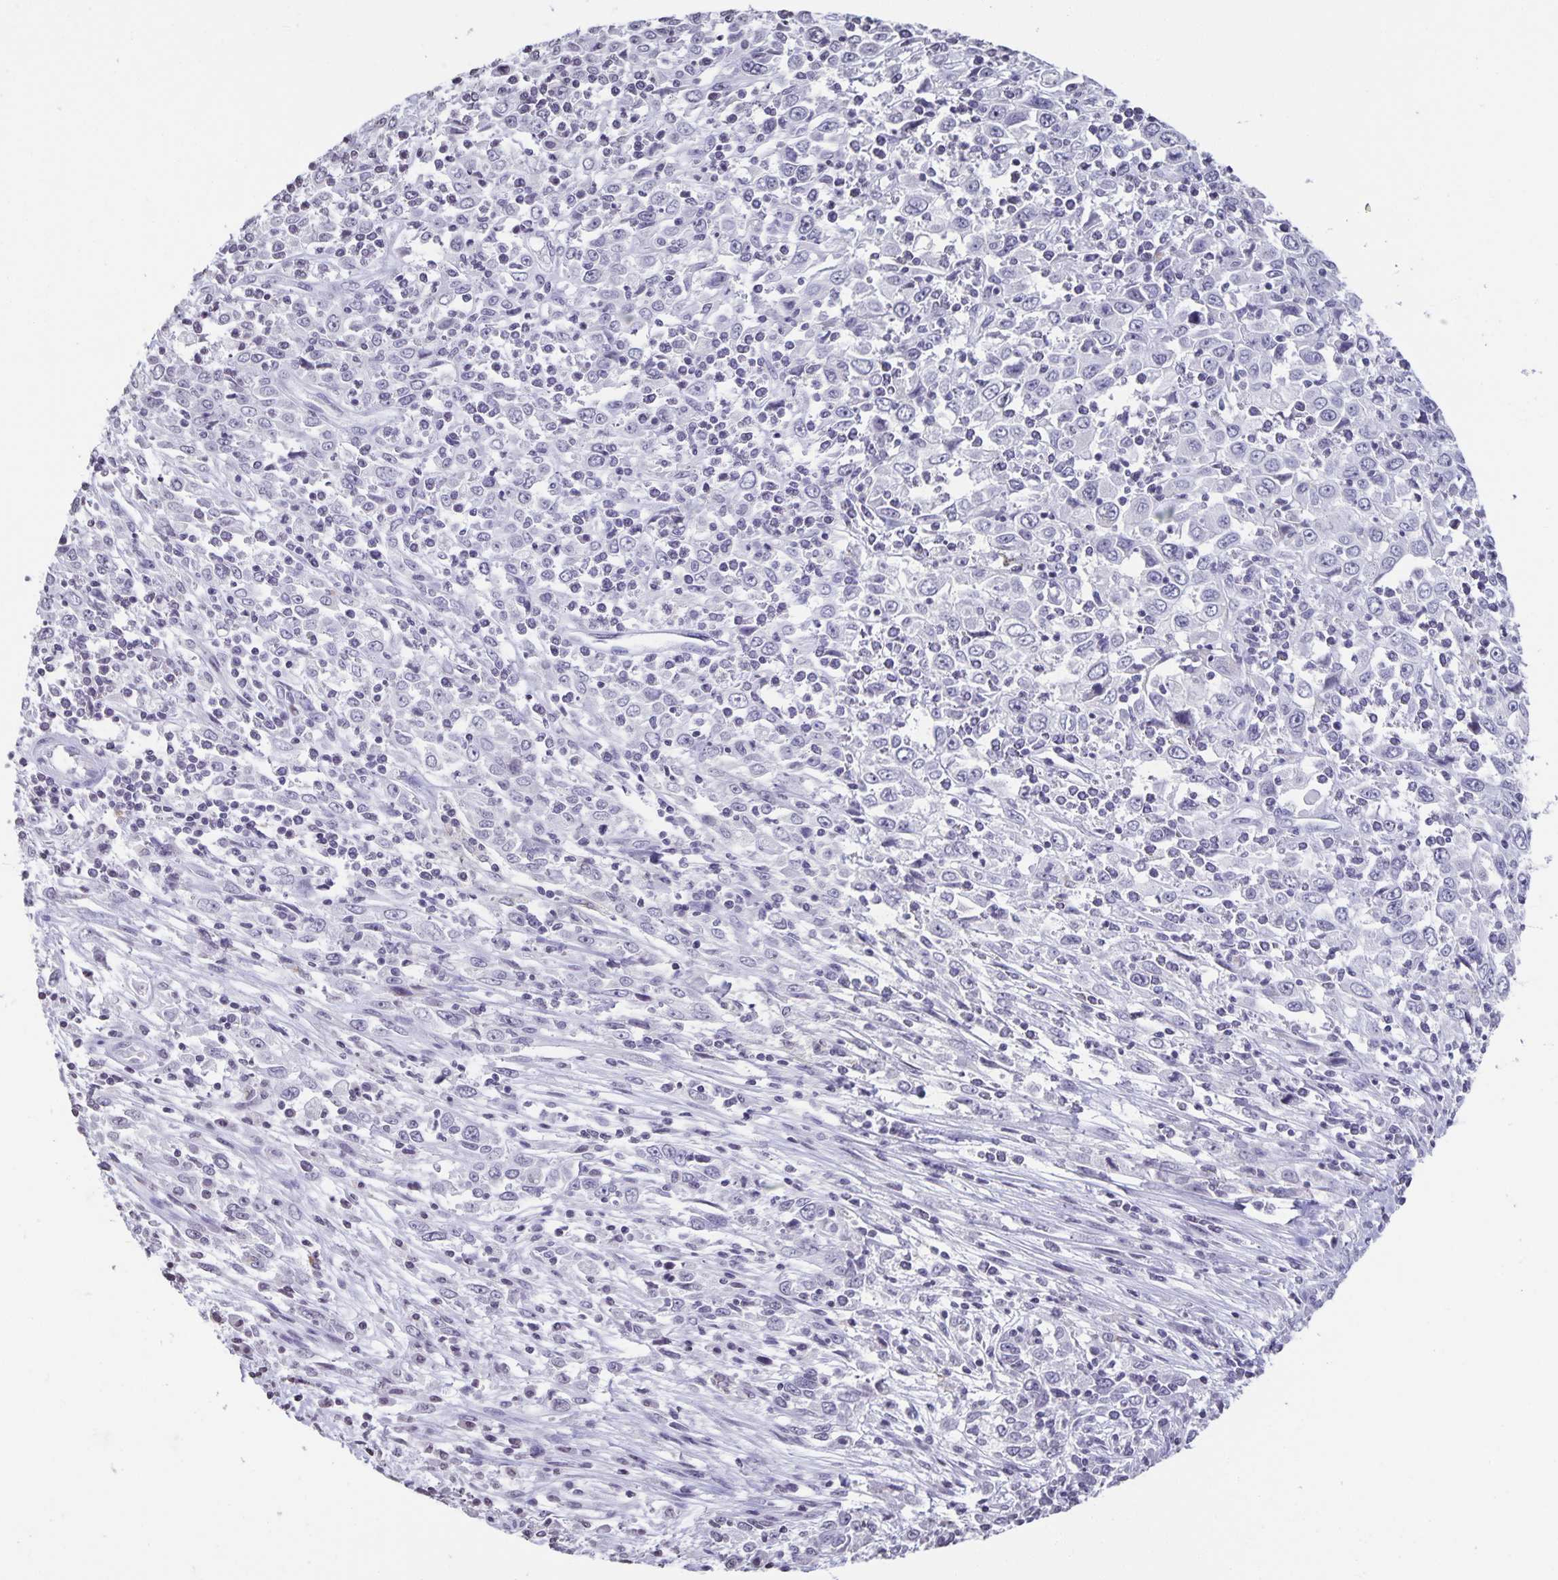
{"staining": {"intensity": "negative", "quantity": "none", "location": "none"}, "tissue": "cervical cancer", "cell_type": "Tumor cells", "image_type": "cancer", "snomed": [{"axis": "morphology", "description": "Adenocarcinoma, NOS"}, {"axis": "topography", "description": "Cervix"}], "caption": "IHC image of neoplastic tissue: adenocarcinoma (cervical) stained with DAB (3,3'-diaminobenzidine) demonstrates no significant protein positivity in tumor cells.", "gene": "AQP4", "patient": {"sex": "female", "age": 40}}